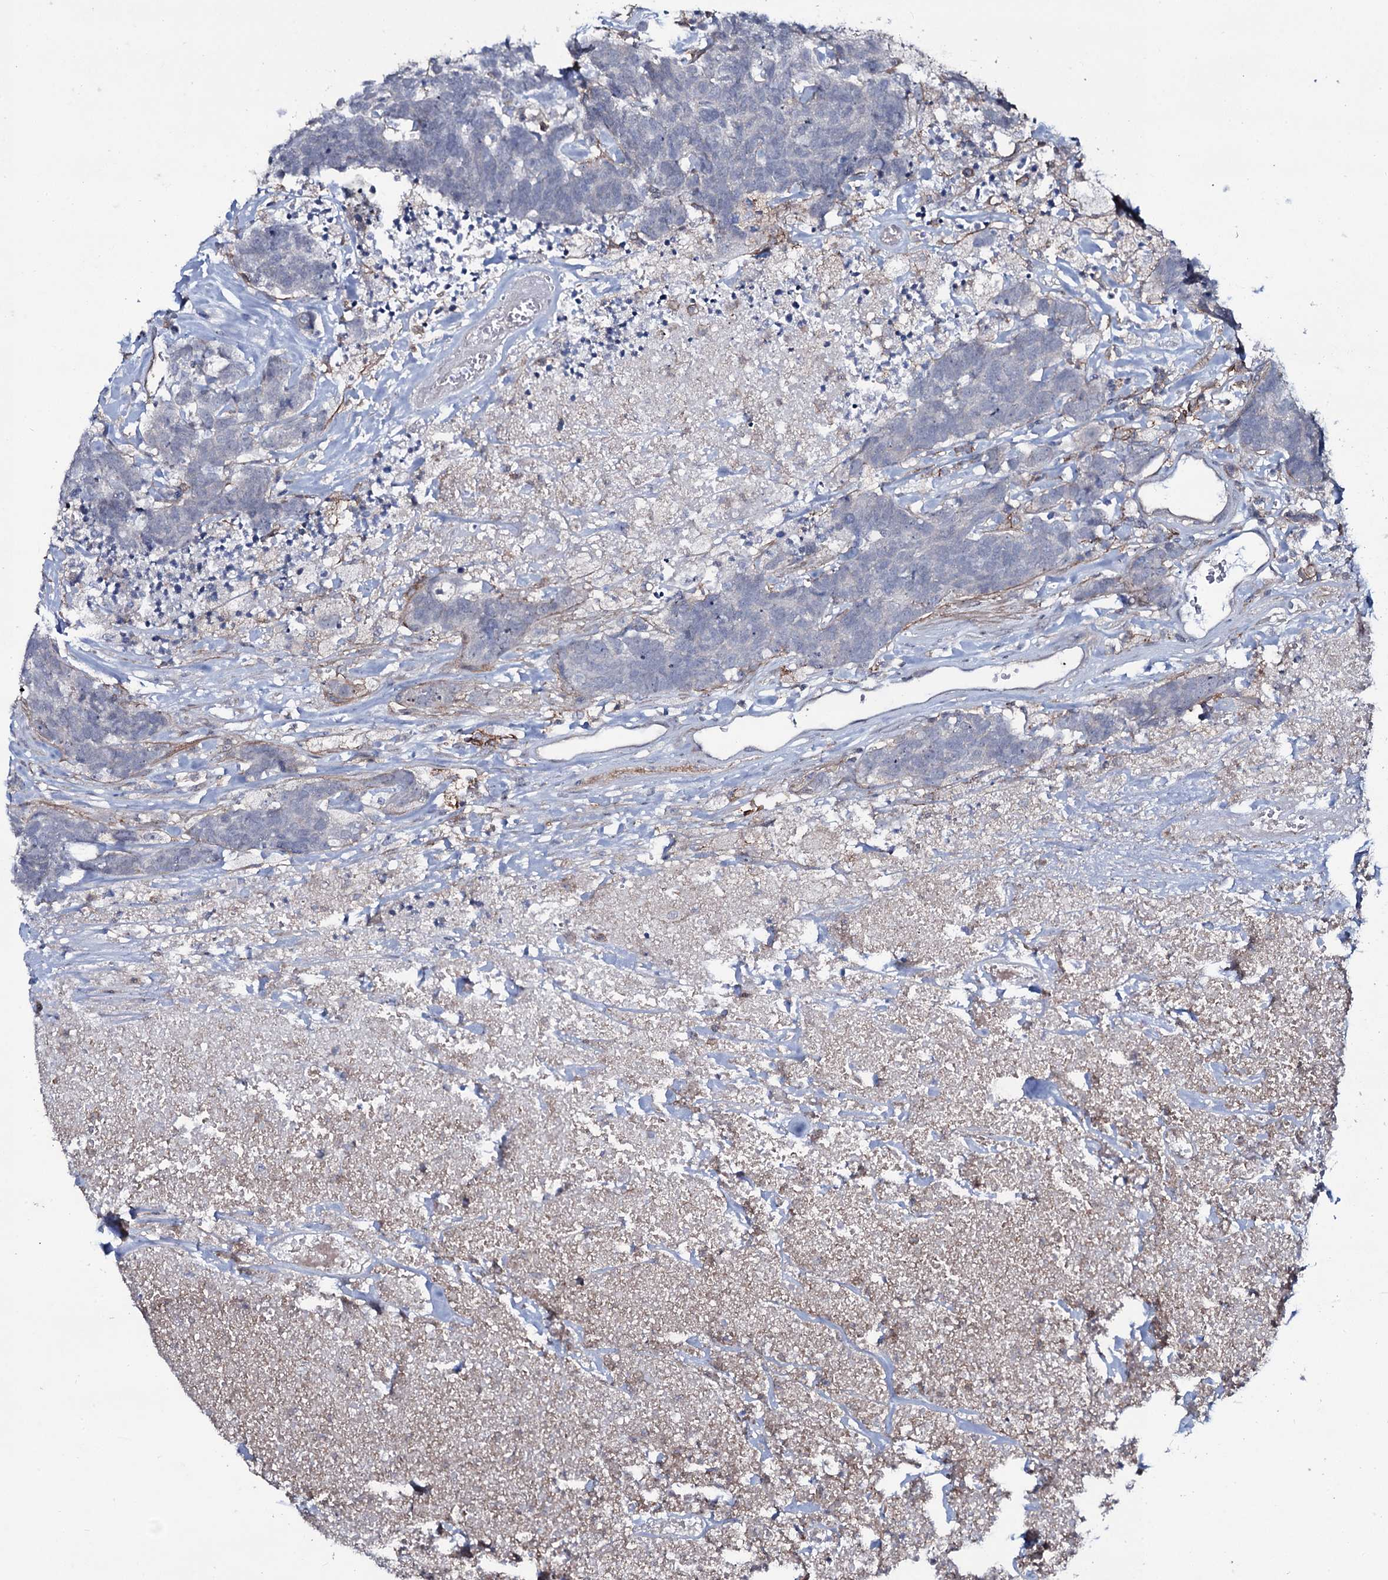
{"staining": {"intensity": "negative", "quantity": "none", "location": "none"}, "tissue": "carcinoid", "cell_type": "Tumor cells", "image_type": "cancer", "snomed": [{"axis": "morphology", "description": "Carcinoma, NOS"}, {"axis": "morphology", "description": "Carcinoid, malignant, NOS"}, {"axis": "topography", "description": "Urinary bladder"}], "caption": "There is no significant staining in tumor cells of malignant carcinoid. Brightfield microscopy of immunohistochemistry (IHC) stained with DAB (3,3'-diaminobenzidine) (brown) and hematoxylin (blue), captured at high magnification.", "gene": "SNAP23", "patient": {"sex": "male", "age": 57}}